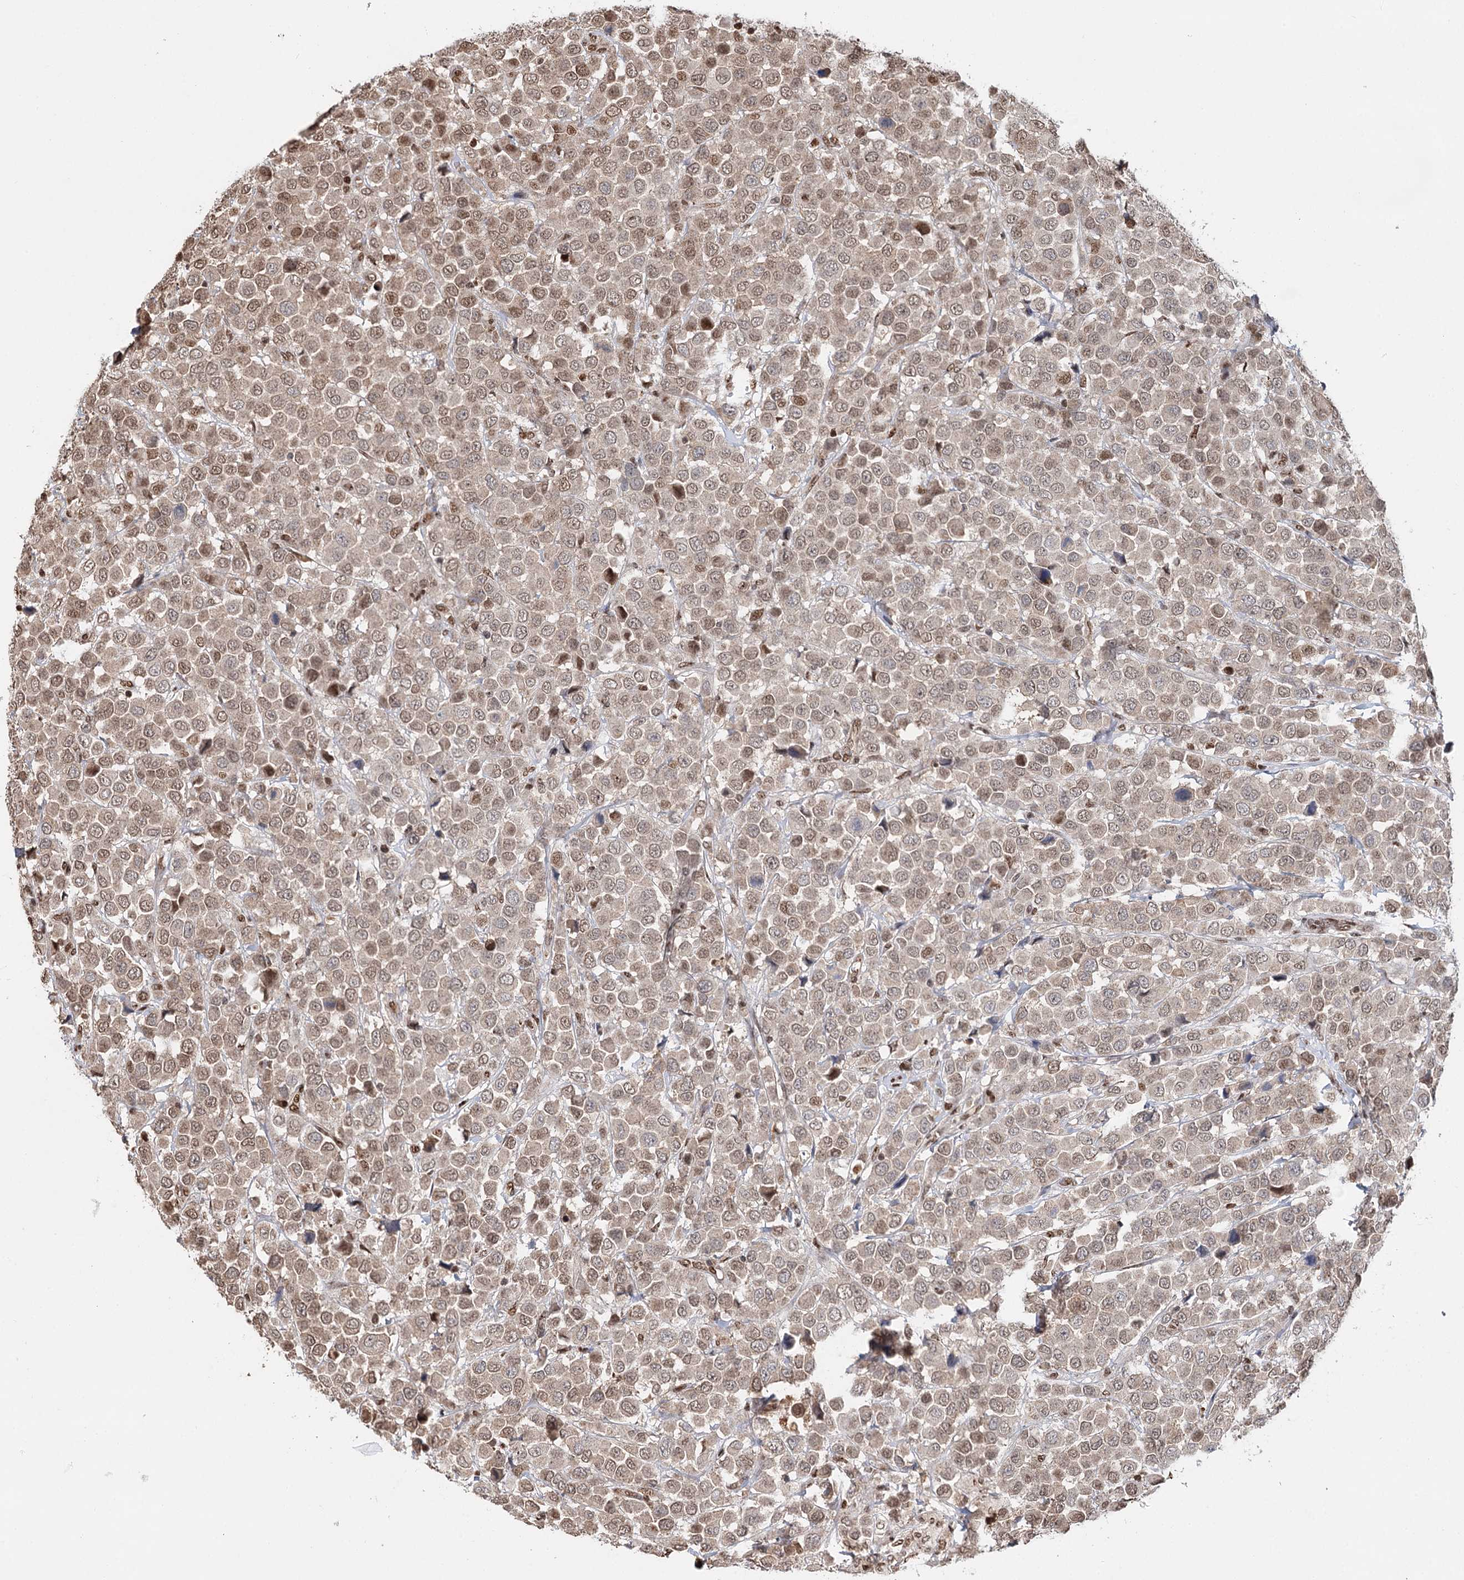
{"staining": {"intensity": "moderate", "quantity": "25%-75%", "location": "nuclear"}, "tissue": "breast cancer", "cell_type": "Tumor cells", "image_type": "cancer", "snomed": [{"axis": "morphology", "description": "Duct carcinoma"}, {"axis": "topography", "description": "Breast"}], "caption": "DAB immunohistochemical staining of breast invasive ductal carcinoma reveals moderate nuclear protein expression in approximately 25%-75% of tumor cells. (DAB IHC, brown staining for protein, blue staining for nuclei).", "gene": "RPS27A", "patient": {"sex": "female", "age": 61}}